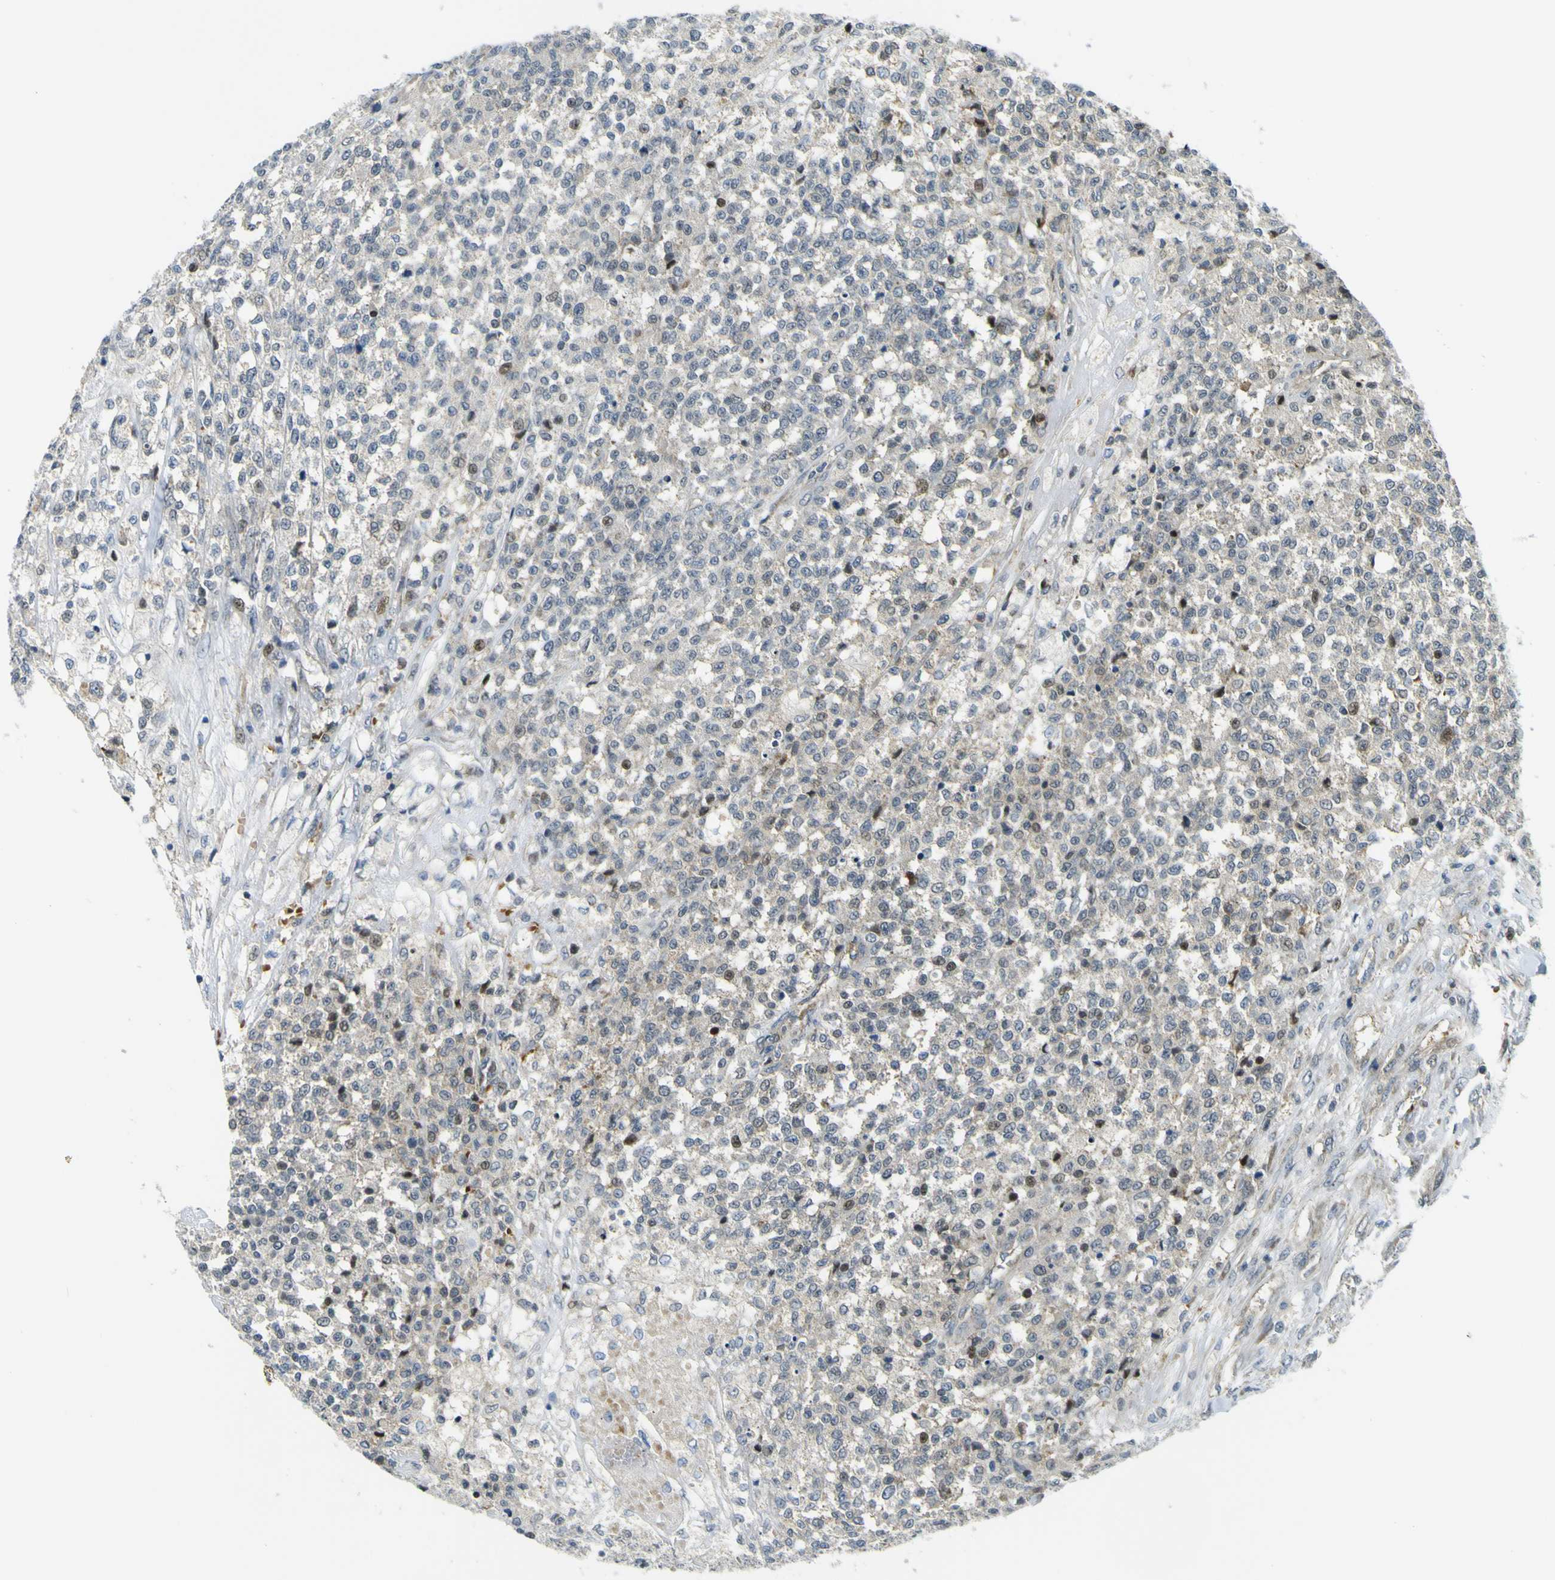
{"staining": {"intensity": "weak", "quantity": "<25%", "location": "nuclear"}, "tissue": "testis cancer", "cell_type": "Tumor cells", "image_type": "cancer", "snomed": [{"axis": "morphology", "description": "Seminoma, NOS"}, {"axis": "topography", "description": "Testis"}], "caption": "Testis cancer was stained to show a protein in brown. There is no significant positivity in tumor cells. (Immunohistochemistry, brightfield microscopy, high magnification).", "gene": "KDM7A", "patient": {"sex": "male", "age": 59}}